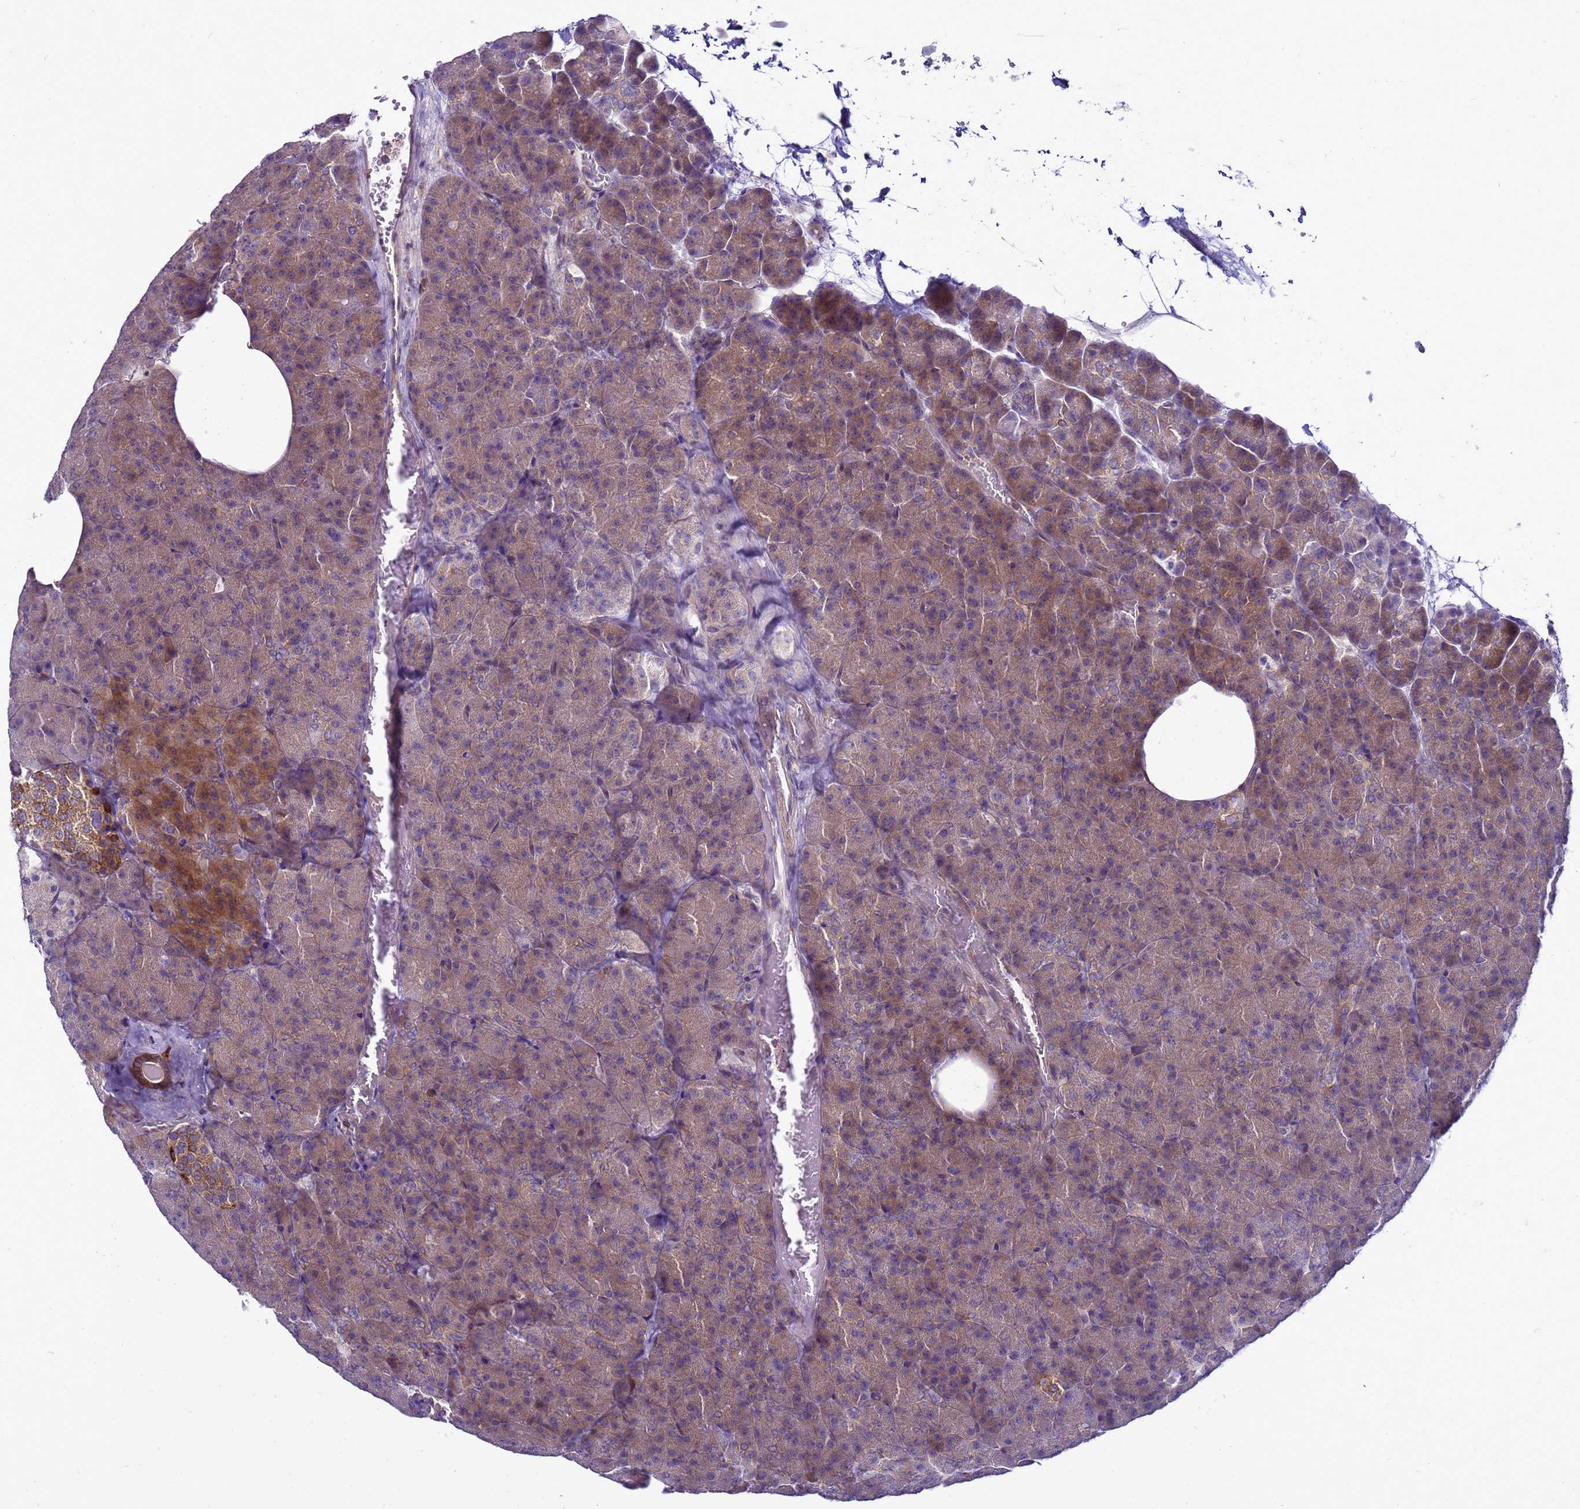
{"staining": {"intensity": "moderate", "quantity": "25%-75%", "location": "cytoplasmic/membranous"}, "tissue": "pancreas", "cell_type": "Exocrine glandular cells", "image_type": "normal", "snomed": [{"axis": "morphology", "description": "Normal tissue, NOS"}, {"axis": "morphology", "description": "Carcinoid, malignant, NOS"}, {"axis": "topography", "description": "Pancreas"}], "caption": "Immunohistochemistry image of benign pancreas: human pancreas stained using immunohistochemistry exhibits medium levels of moderate protein expression localized specifically in the cytoplasmic/membranous of exocrine glandular cells, appearing as a cytoplasmic/membranous brown color.", "gene": "MON1B", "patient": {"sex": "female", "age": 35}}